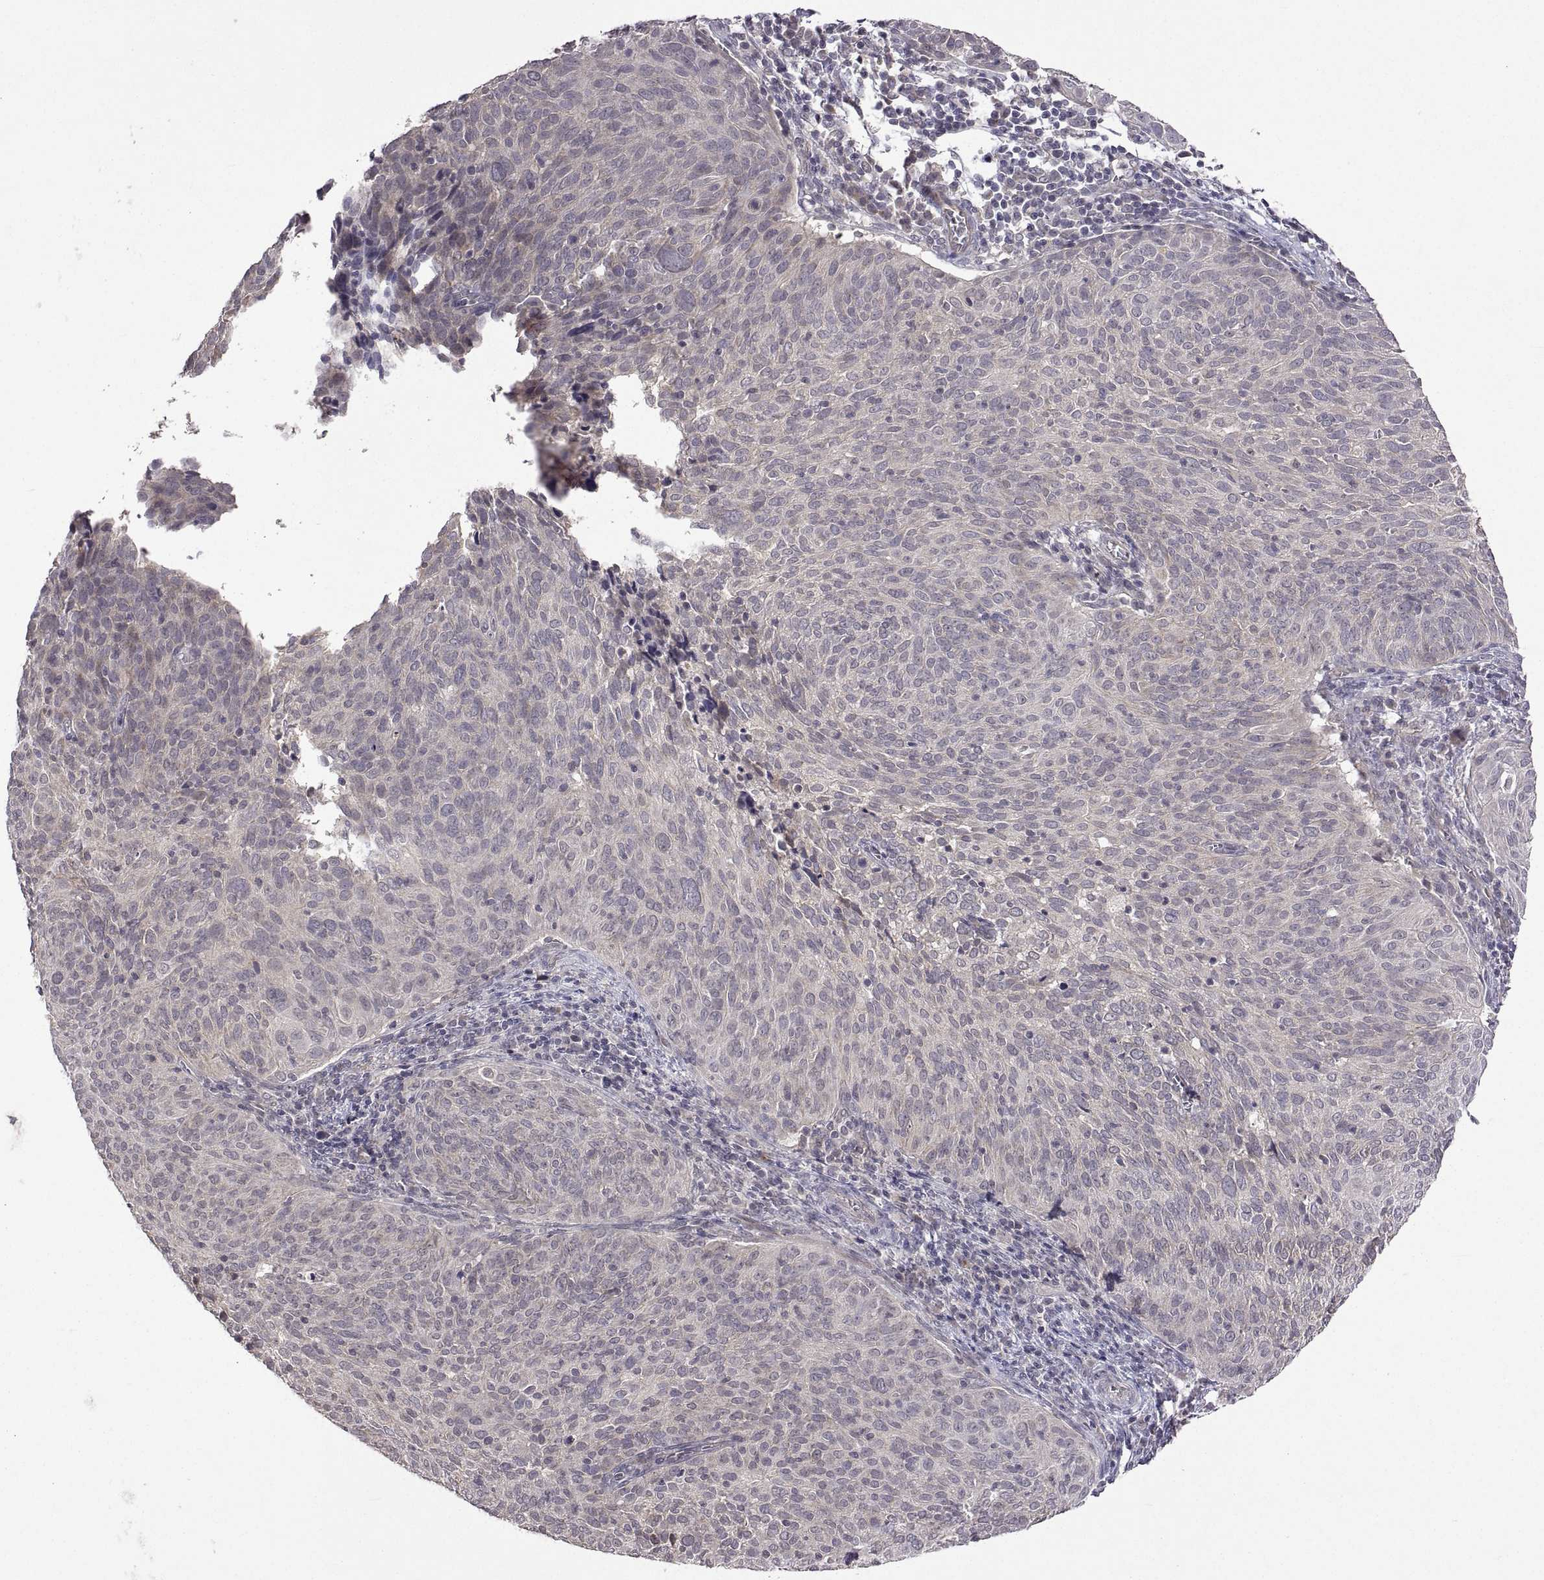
{"staining": {"intensity": "negative", "quantity": "none", "location": "none"}, "tissue": "cervical cancer", "cell_type": "Tumor cells", "image_type": "cancer", "snomed": [{"axis": "morphology", "description": "Squamous cell carcinoma, NOS"}, {"axis": "topography", "description": "Cervix"}], "caption": "This is an IHC histopathology image of human cervical squamous cell carcinoma. There is no expression in tumor cells.", "gene": "LAMA1", "patient": {"sex": "female", "age": 39}}